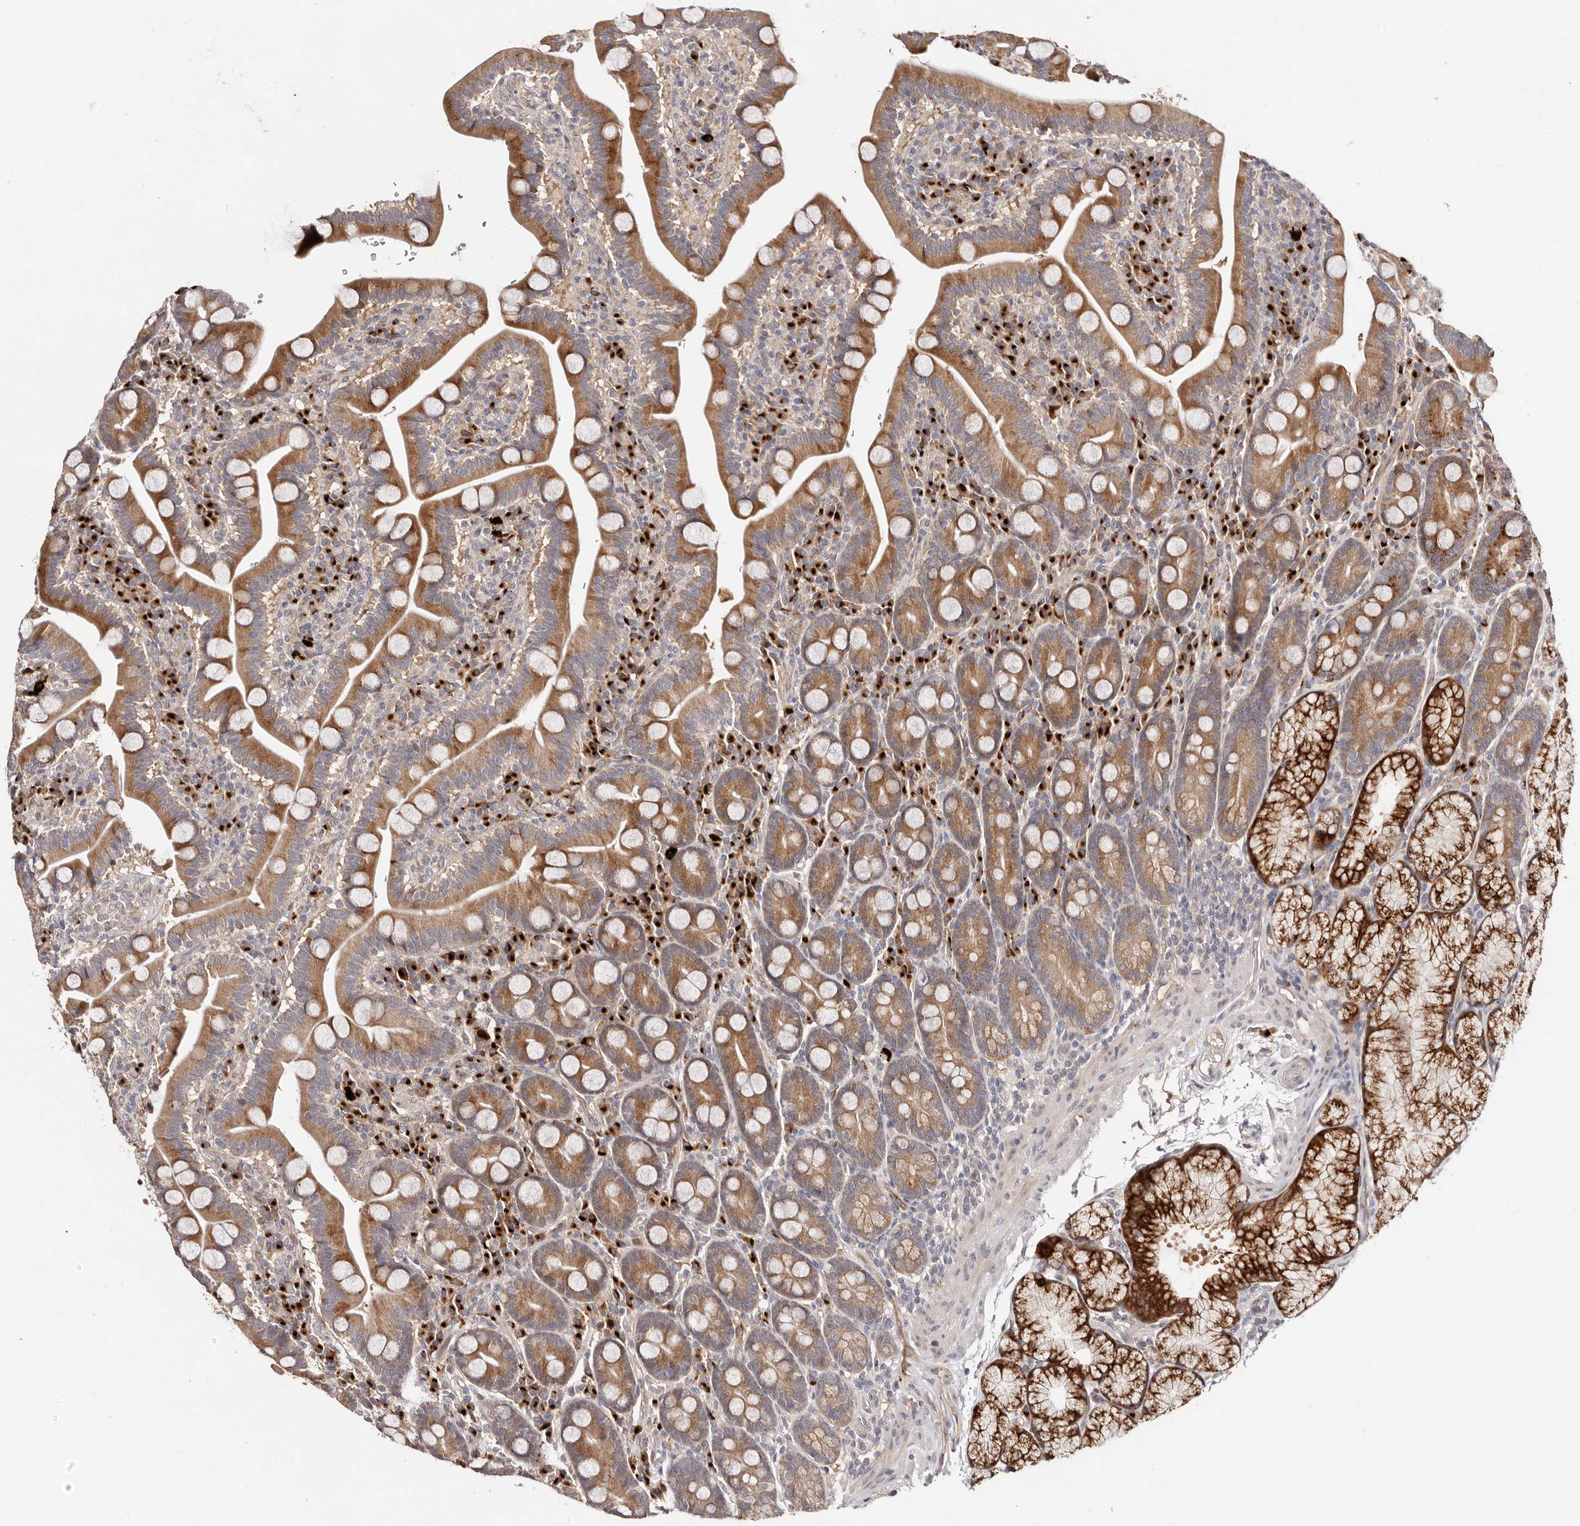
{"staining": {"intensity": "moderate", "quantity": ">75%", "location": "cytoplasmic/membranous"}, "tissue": "duodenum", "cell_type": "Glandular cells", "image_type": "normal", "snomed": [{"axis": "morphology", "description": "Normal tissue, NOS"}, {"axis": "topography", "description": "Duodenum"}], "caption": "This is a photomicrograph of IHC staining of unremarkable duodenum, which shows moderate positivity in the cytoplasmic/membranous of glandular cells.", "gene": "DACT2", "patient": {"sex": "male", "age": 35}}